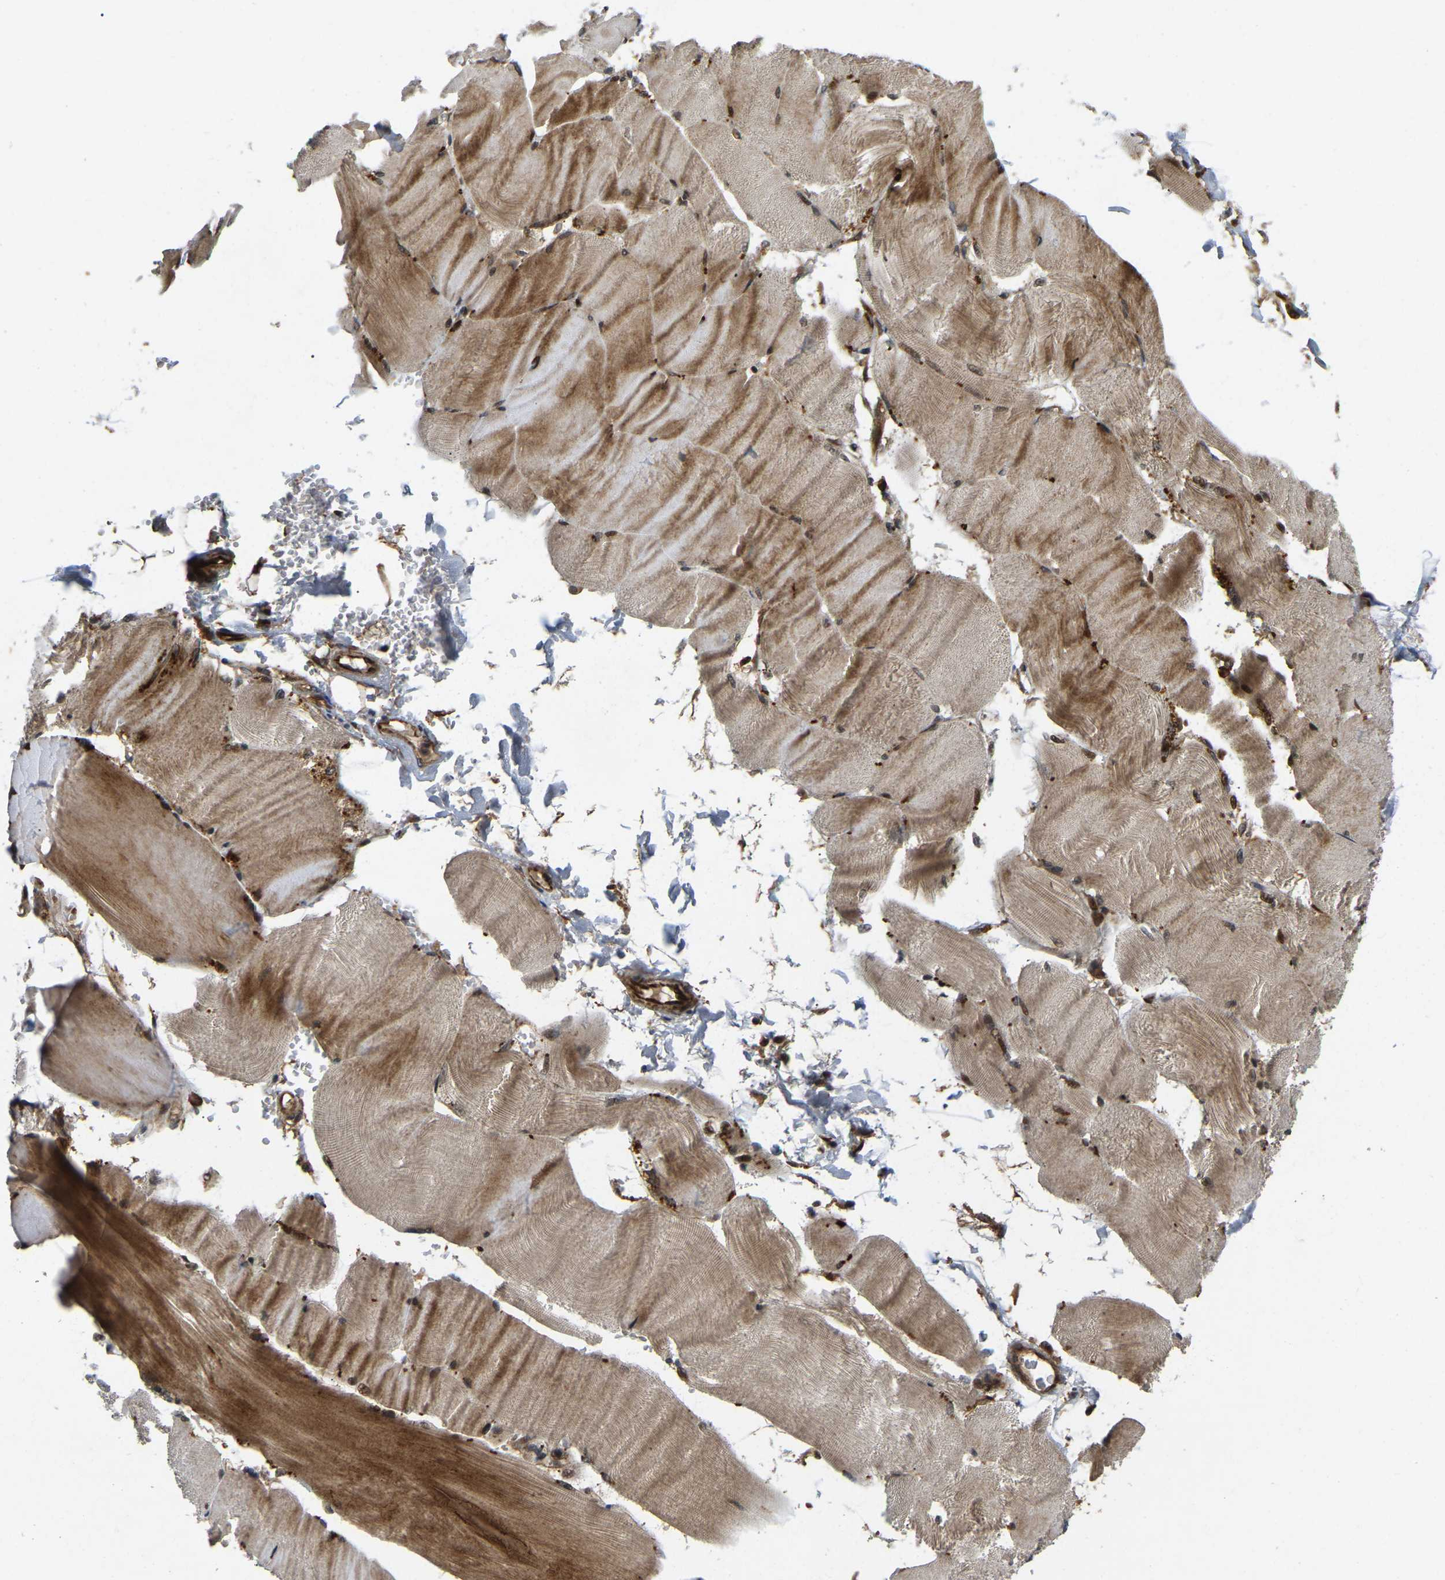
{"staining": {"intensity": "strong", "quantity": ">75%", "location": "cytoplasmic/membranous,nuclear"}, "tissue": "skeletal muscle", "cell_type": "Myocytes", "image_type": "normal", "snomed": [{"axis": "morphology", "description": "Normal tissue, NOS"}, {"axis": "topography", "description": "Skin"}, {"axis": "topography", "description": "Skeletal muscle"}], "caption": "Immunohistochemistry (DAB) staining of unremarkable human skeletal muscle demonstrates strong cytoplasmic/membranous,nuclear protein positivity in about >75% of myocytes.", "gene": "KIAA1549", "patient": {"sex": "male", "age": 83}}